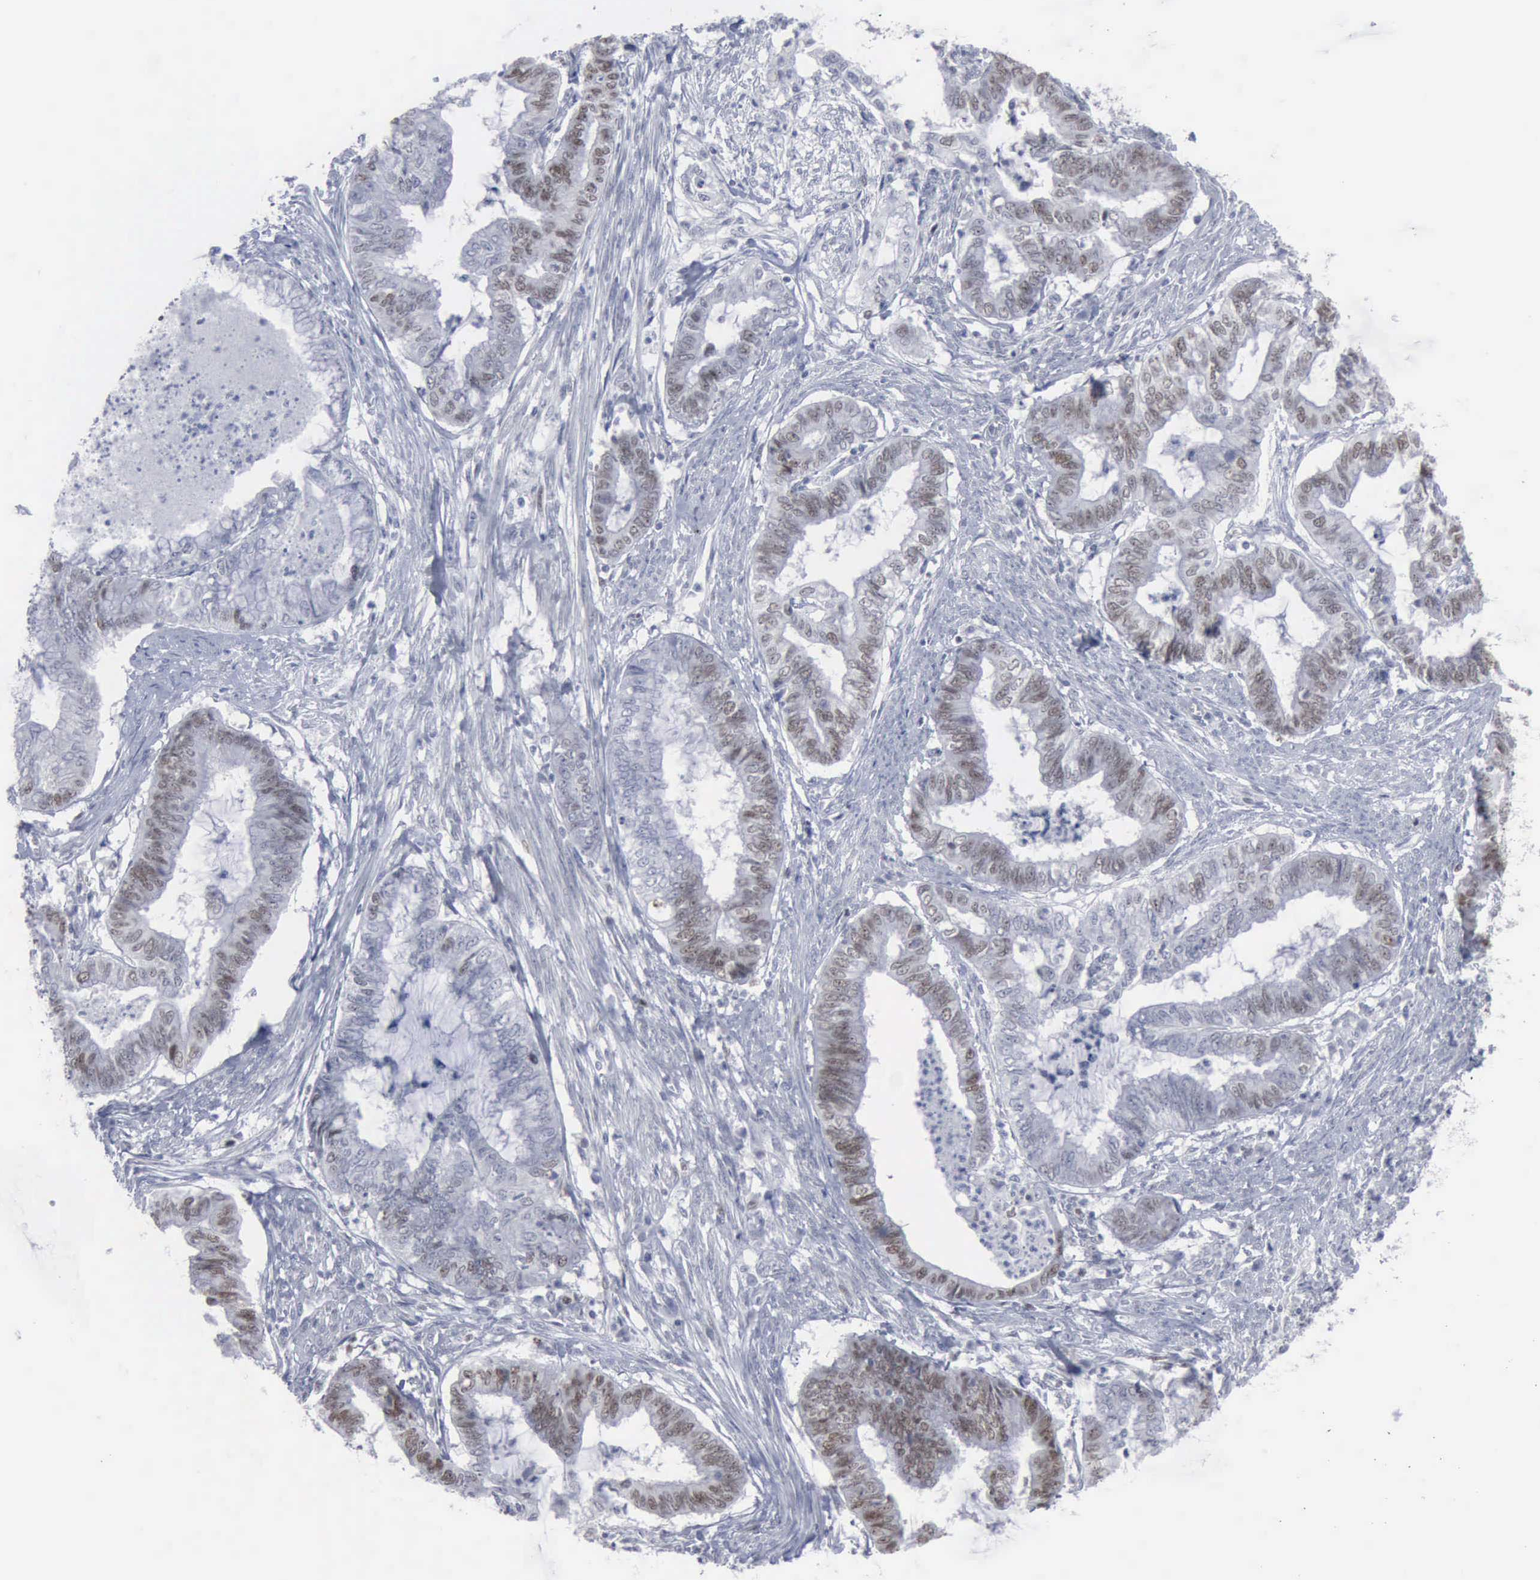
{"staining": {"intensity": "moderate", "quantity": "<25%", "location": "nuclear"}, "tissue": "endometrial cancer", "cell_type": "Tumor cells", "image_type": "cancer", "snomed": [{"axis": "morphology", "description": "Necrosis, NOS"}, {"axis": "morphology", "description": "Adenocarcinoma, NOS"}, {"axis": "topography", "description": "Endometrium"}], "caption": "Protein staining by immunohistochemistry reveals moderate nuclear staining in about <25% of tumor cells in endometrial cancer.", "gene": "MCM5", "patient": {"sex": "female", "age": 79}}